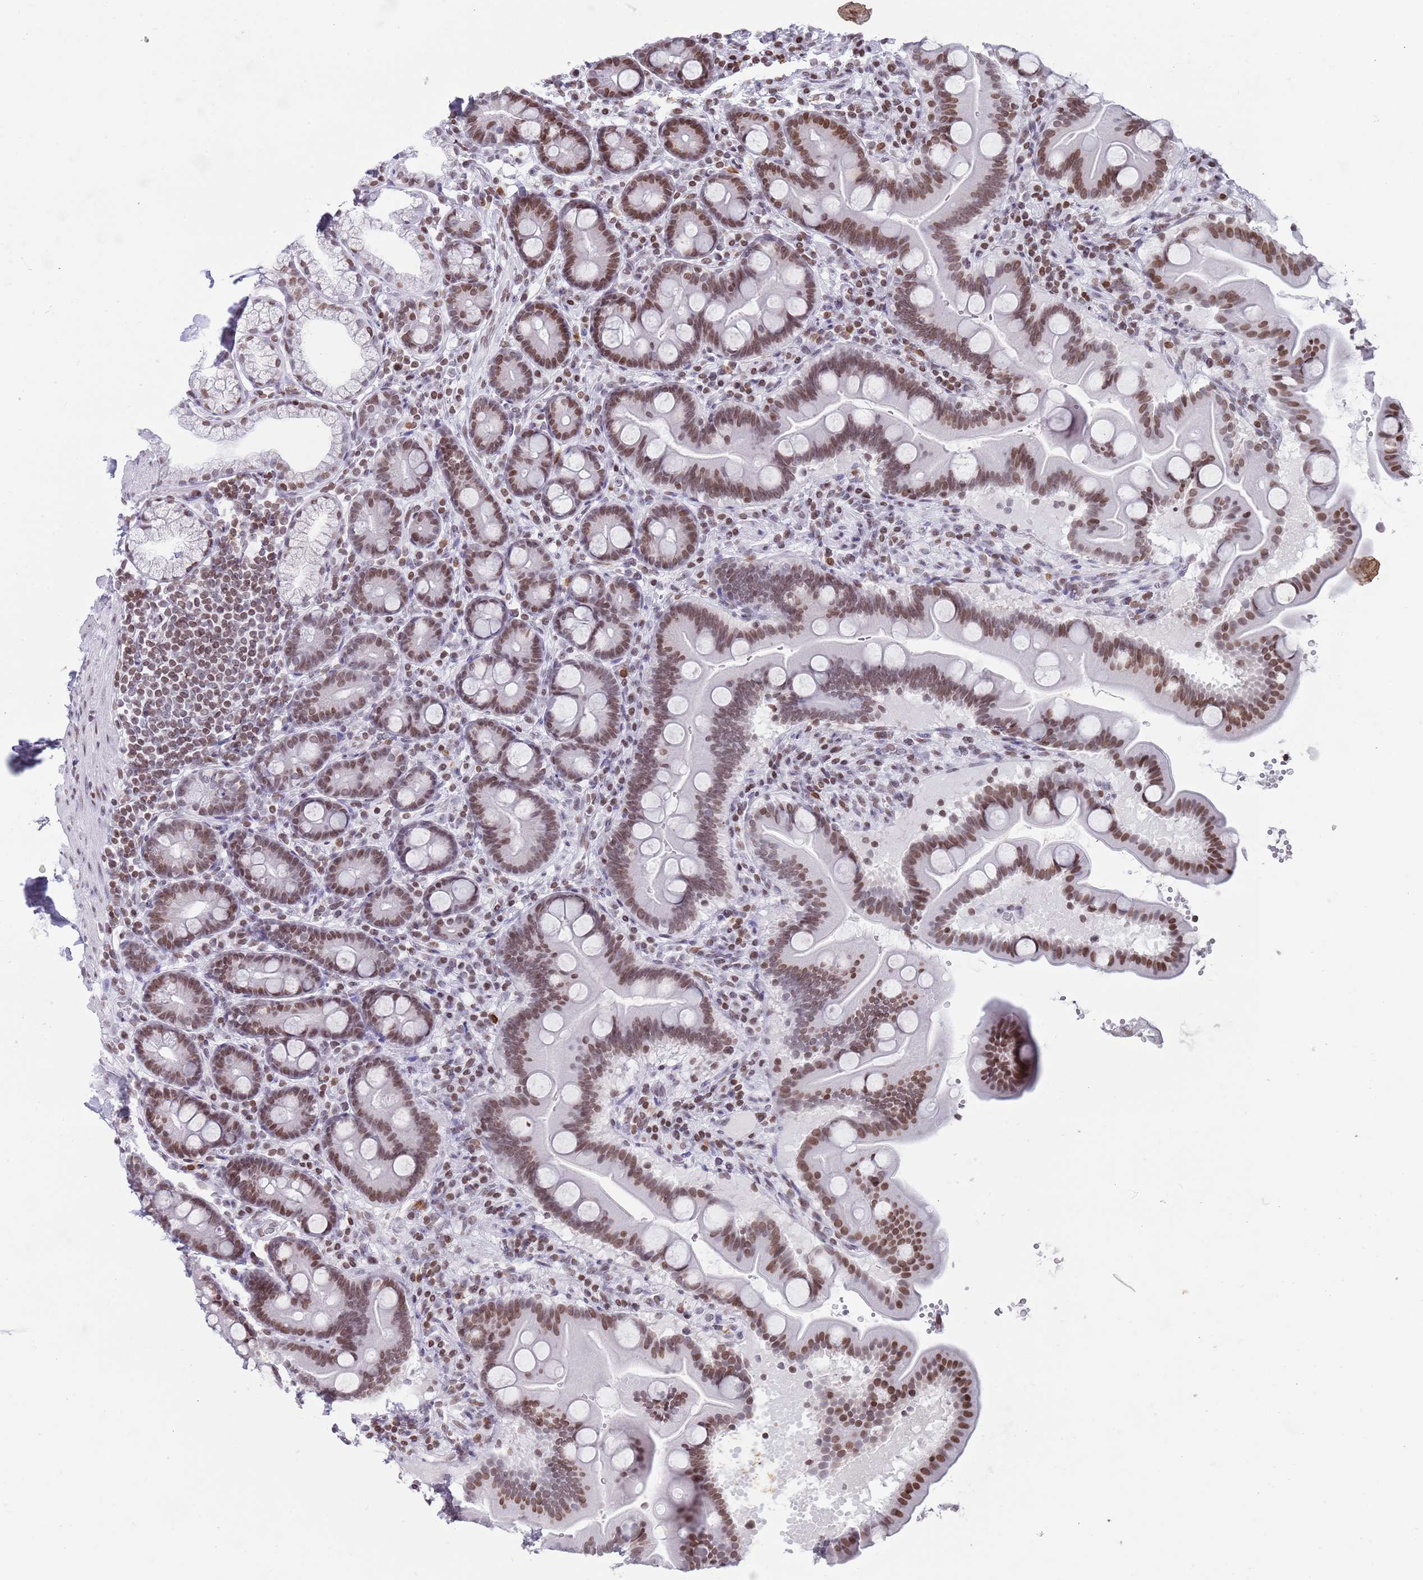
{"staining": {"intensity": "moderate", "quantity": ">75%", "location": "nuclear"}, "tissue": "duodenum", "cell_type": "Glandular cells", "image_type": "normal", "snomed": [{"axis": "morphology", "description": "Normal tissue, NOS"}, {"axis": "topography", "description": "Duodenum"}], "caption": "Duodenum stained with a brown dye demonstrates moderate nuclear positive staining in about >75% of glandular cells.", "gene": "ENSG00000285547", "patient": {"sex": "male", "age": 54}}